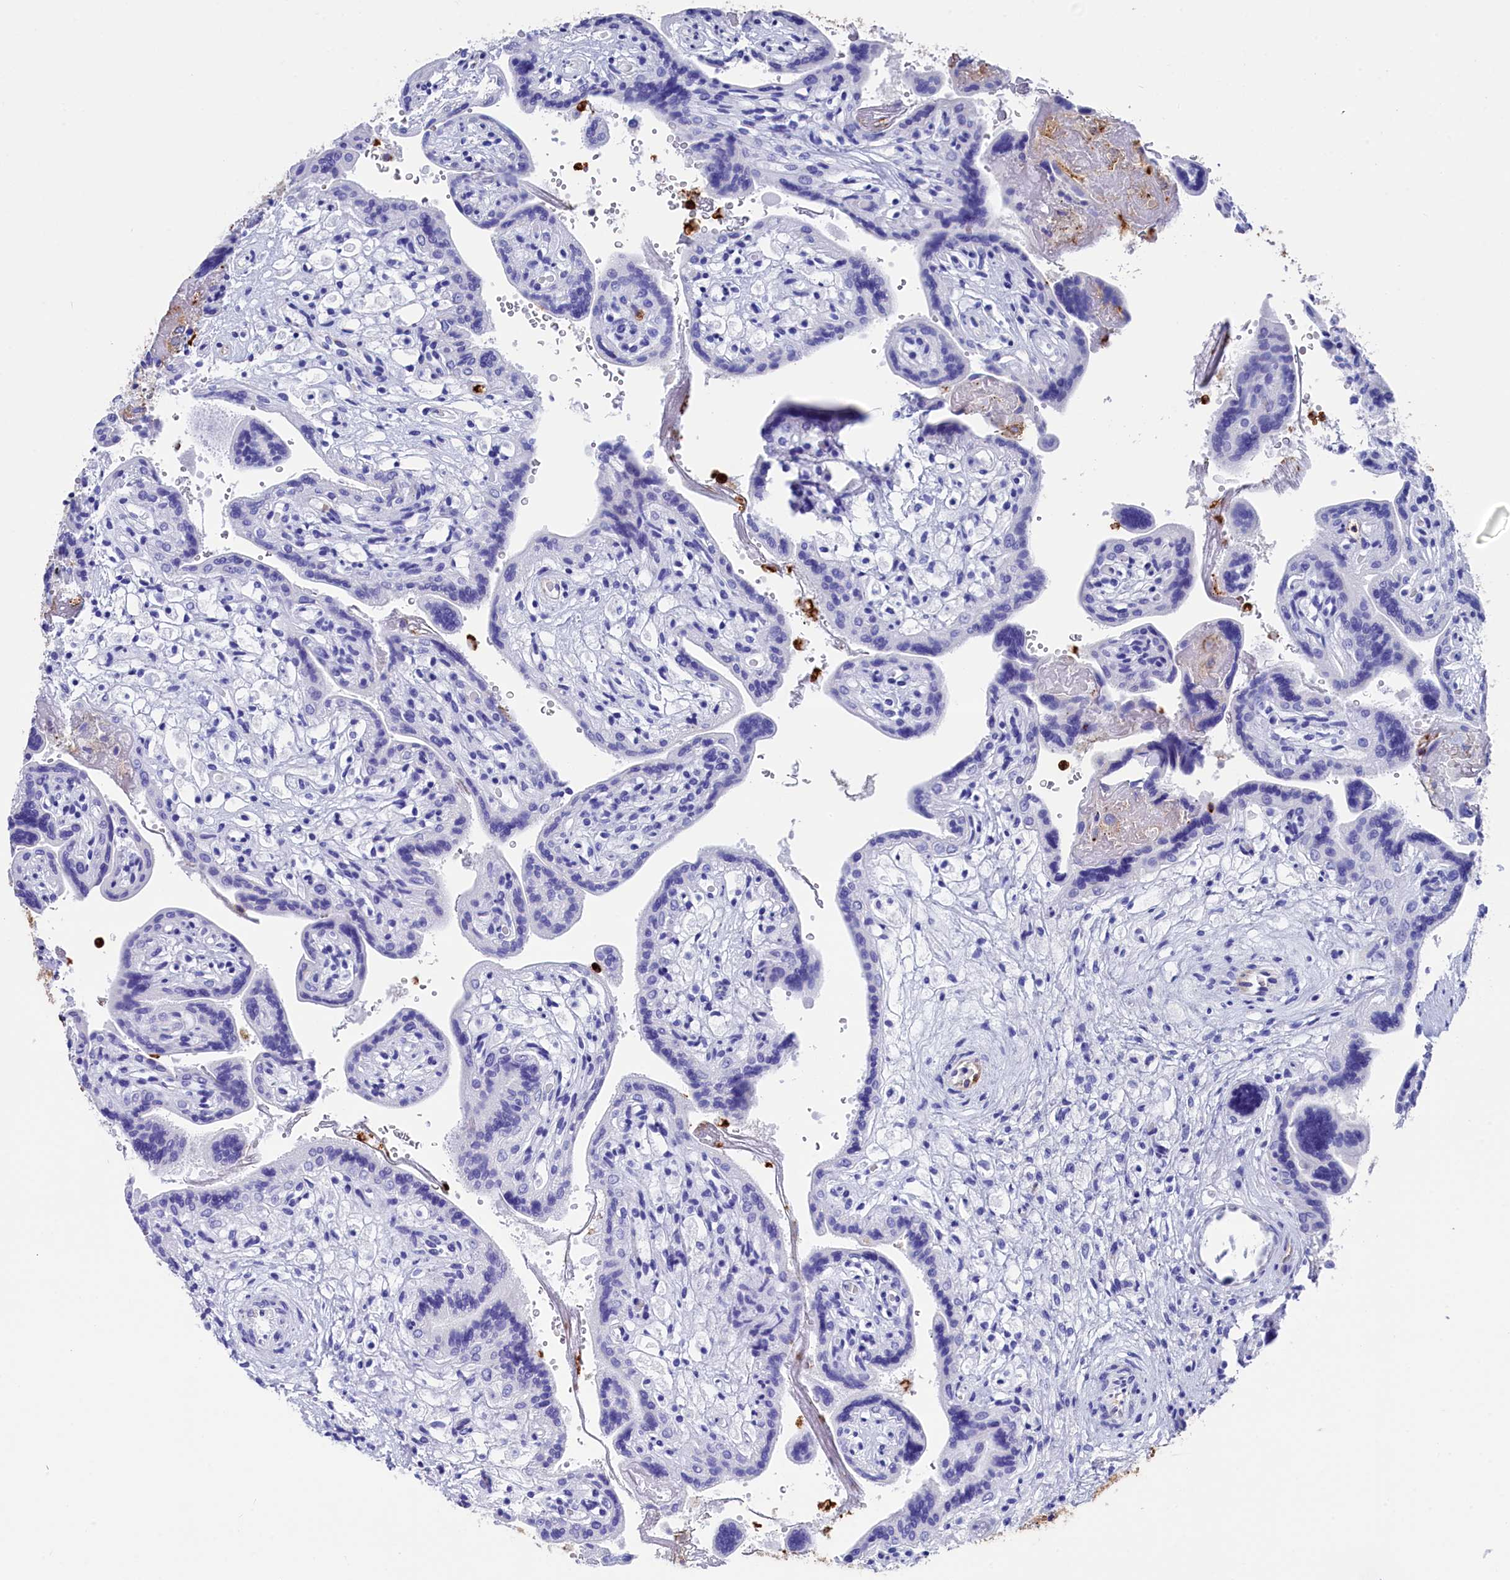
{"staining": {"intensity": "negative", "quantity": "none", "location": "none"}, "tissue": "placenta", "cell_type": "Trophoblastic cells", "image_type": "normal", "snomed": [{"axis": "morphology", "description": "Normal tissue, NOS"}, {"axis": "topography", "description": "Placenta"}], "caption": "Immunohistochemical staining of benign human placenta demonstrates no significant expression in trophoblastic cells. The staining is performed using DAB (3,3'-diaminobenzidine) brown chromogen with nuclei counter-stained in using hematoxylin.", "gene": "PLAC8", "patient": {"sex": "female", "age": 37}}